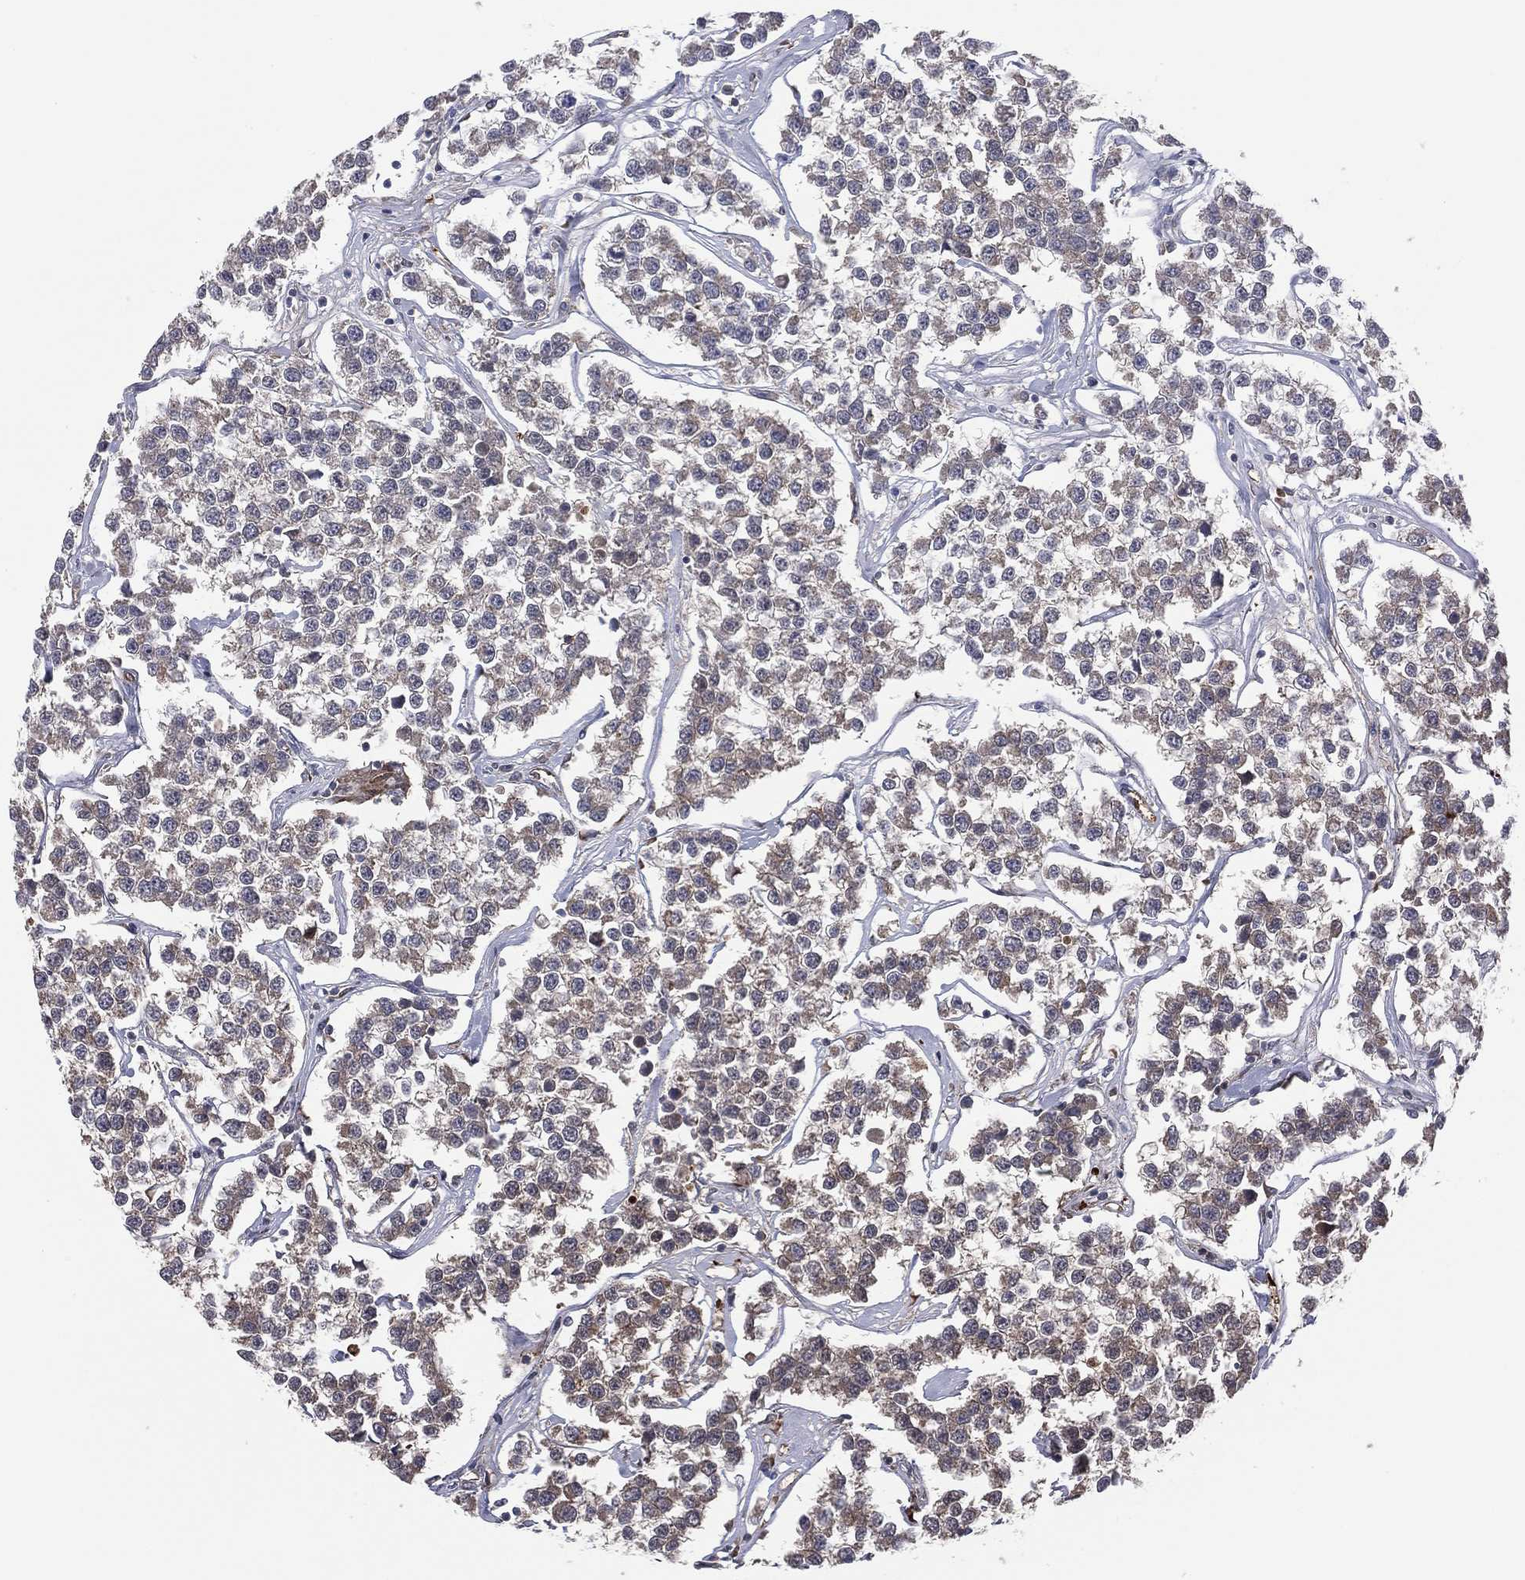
{"staining": {"intensity": "weak", "quantity": "25%-75%", "location": "cytoplasmic/membranous"}, "tissue": "testis cancer", "cell_type": "Tumor cells", "image_type": "cancer", "snomed": [{"axis": "morphology", "description": "Seminoma, NOS"}, {"axis": "topography", "description": "Testis"}], "caption": "The photomicrograph reveals a brown stain indicating the presence of a protein in the cytoplasmic/membranous of tumor cells in testis cancer.", "gene": "SNCG", "patient": {"sex": "male", "age": 59}}